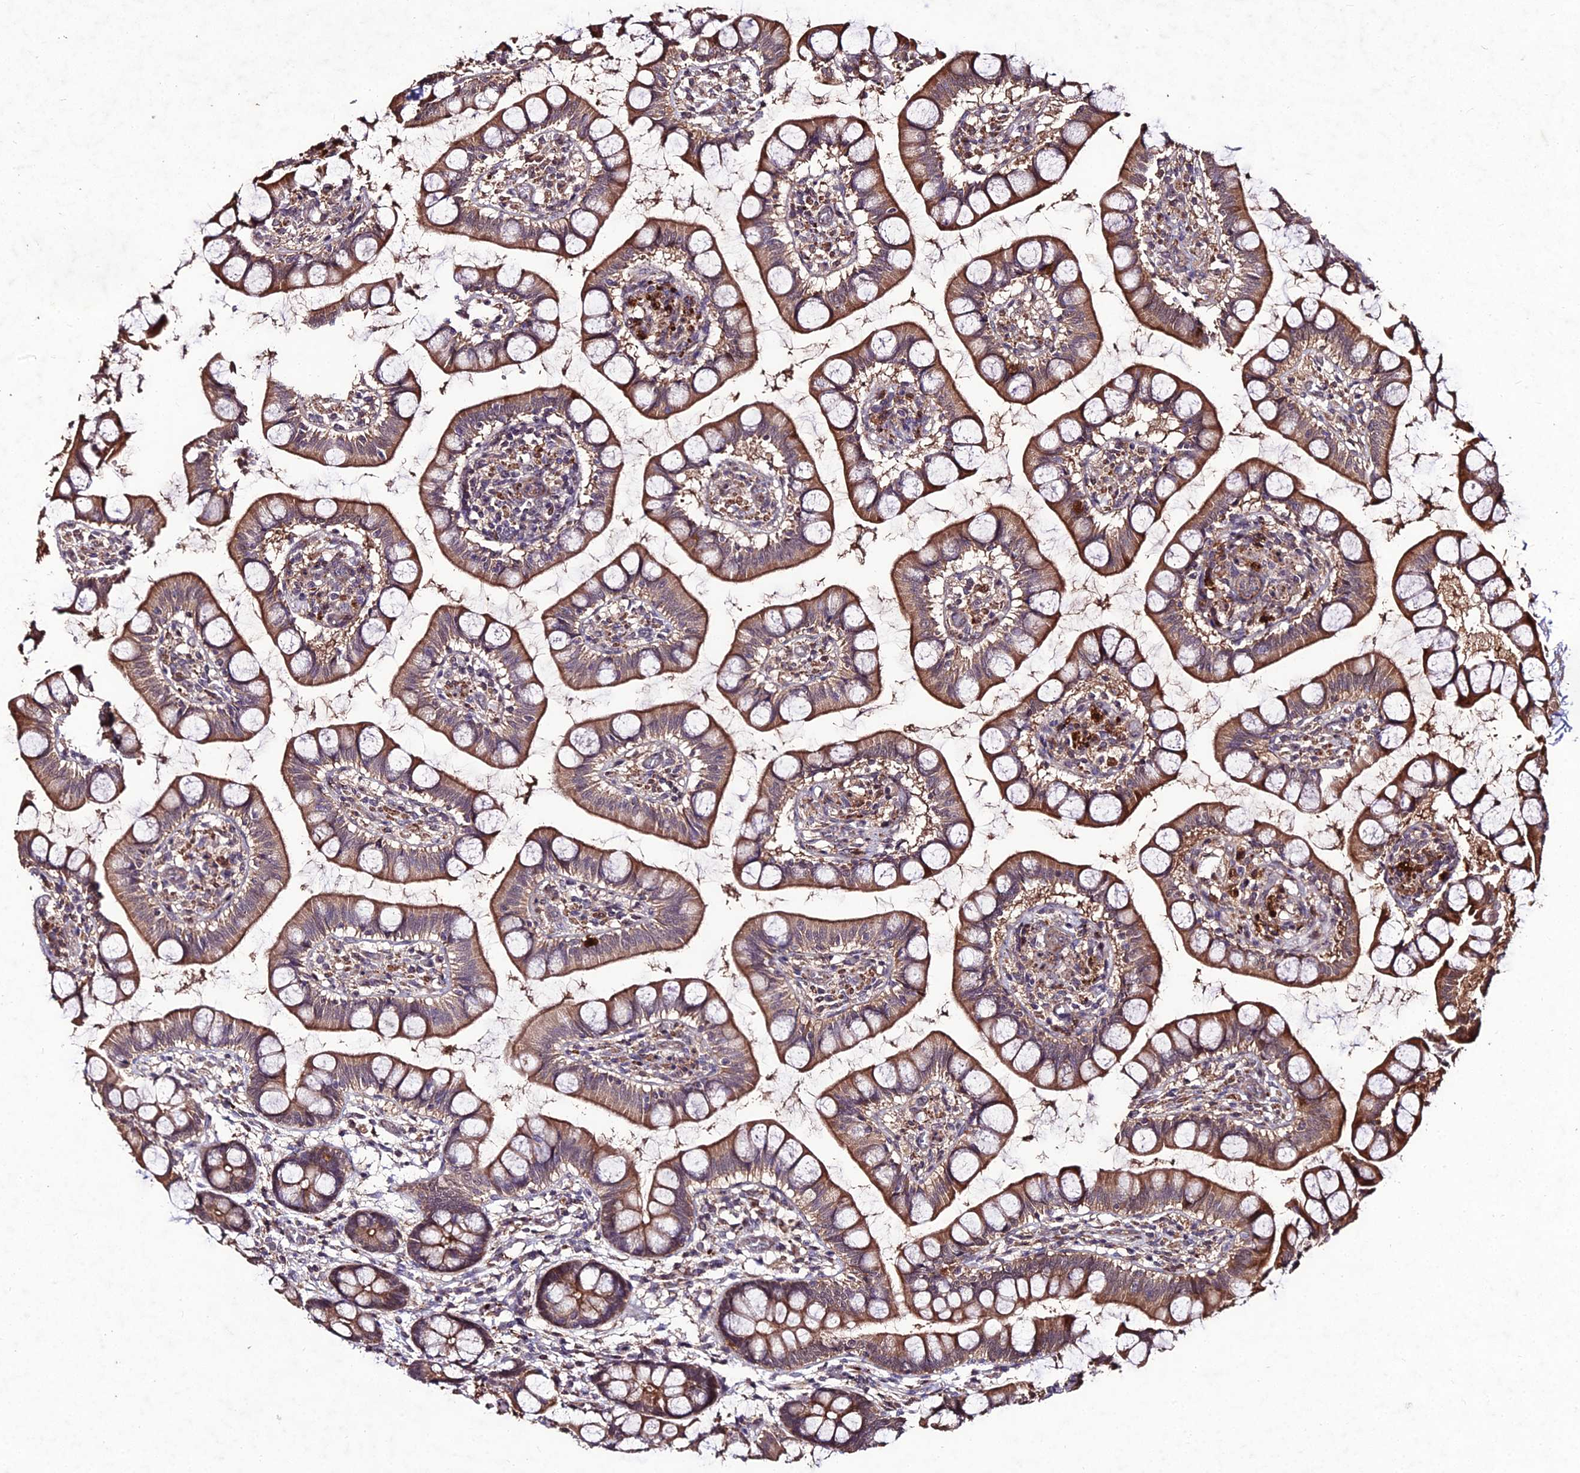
{"staining": {"intensity": "moderate", "quantity": ">75%", "location": "cytoplasmic/membranous"}, "tissue": "small intestine", "cell_type": "Glandular cells", "image_type": "normal", "snomed": [{"axis": "morphology", "description": "Normal tissue, NOS"}, {"axis": "topography", "description": "Small intestine"}], "caption": "Protein staining exhibits moderate cytoplasmic/membranous staining in approximately >75% of glandular cells in unremarkable small intestine. The staining was performed using DAB, with brown indicating positive protein expression. Nuclei are stained blue with hematoxylin.", "gene": "ZNF766", "patient": {"sex": "male", "age": 52}}